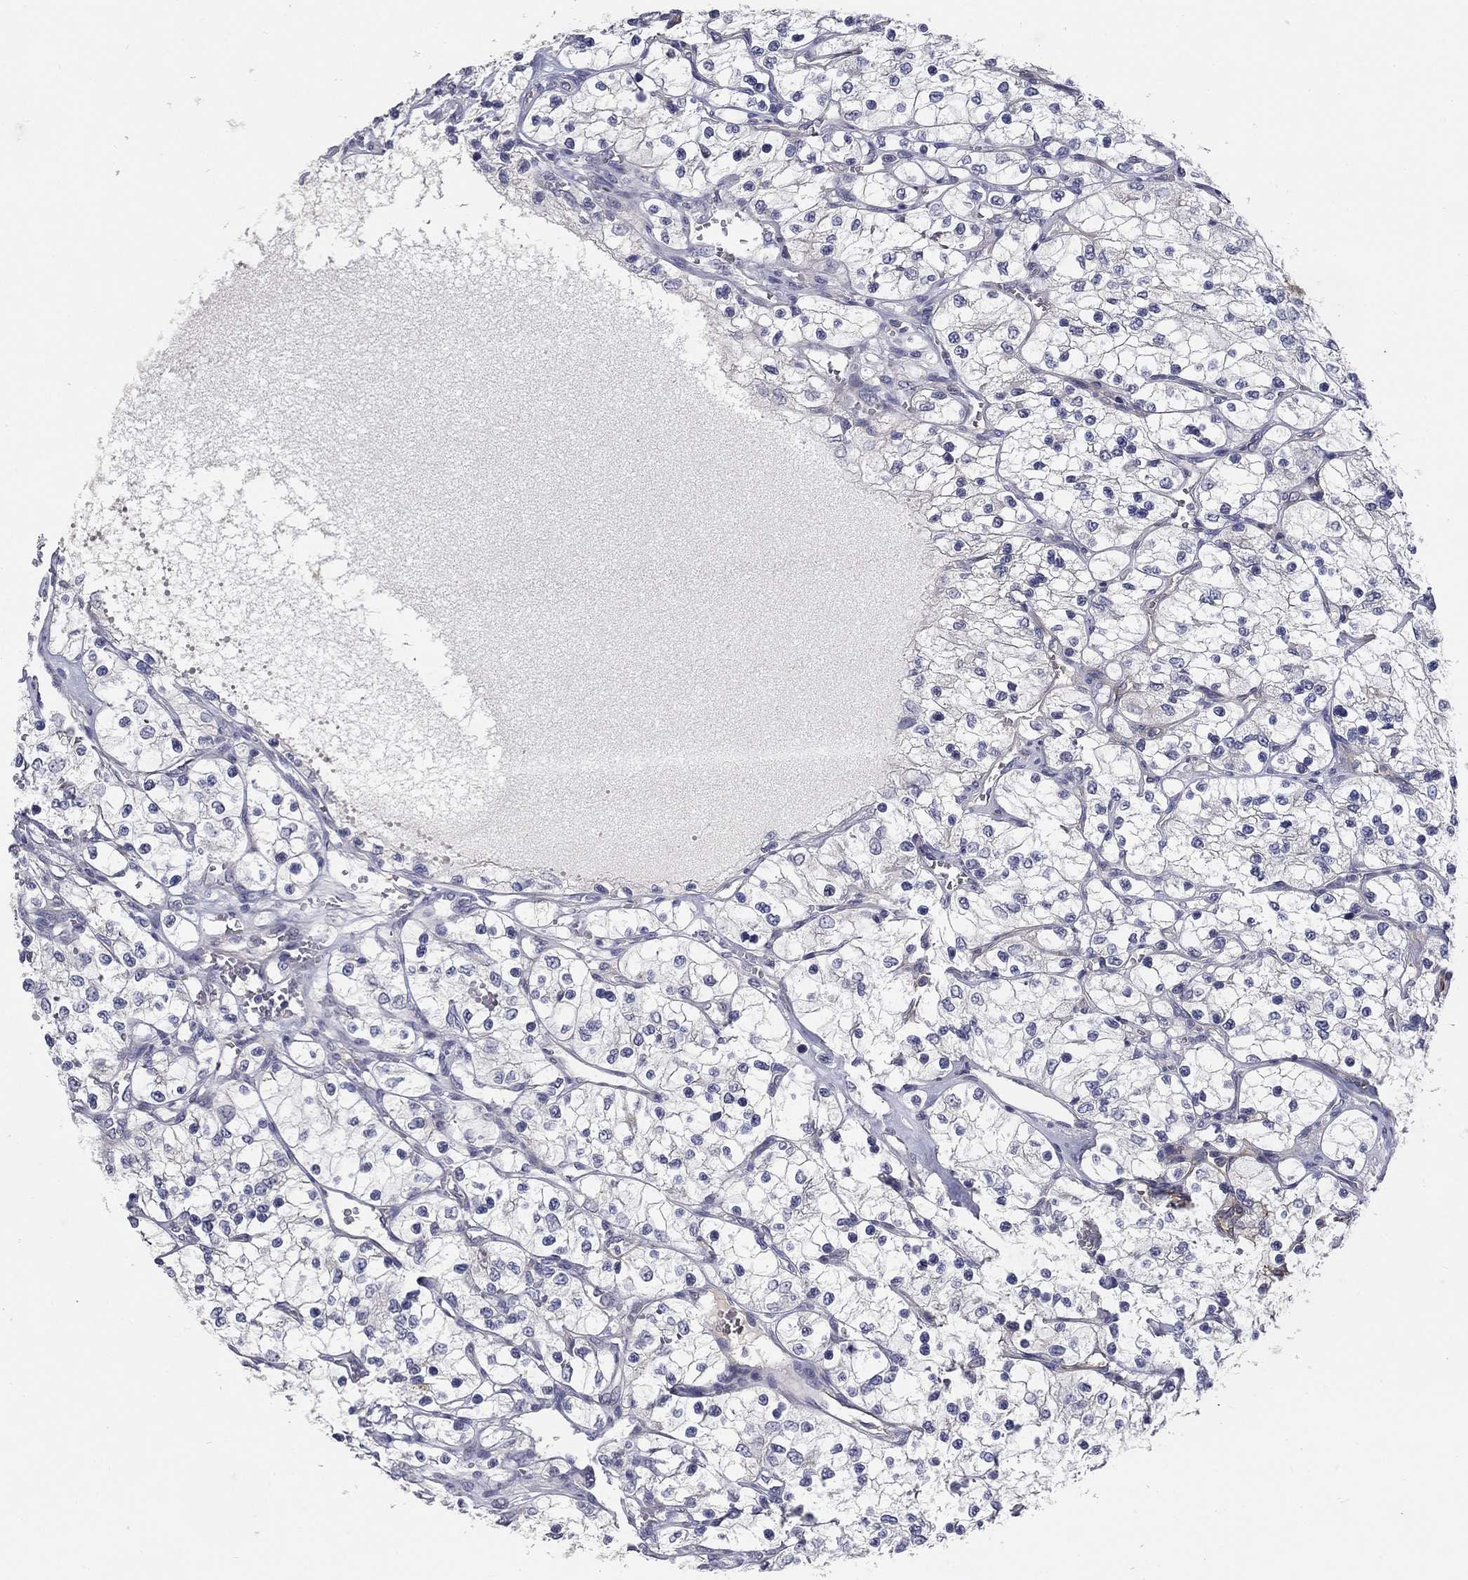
{"staining": {"intensity": "negative", "quantity": "none", "location": "none"}, "tissue": "renal cancer", "cell_type": "Tumor cells", "image_type": "cancer", "snomed": [{"axis": "morphology", "description": "Adenocarcinoma, NOS"}, {"axis": "topography", "description": "Kidney"}], "caption": "Renal cancer (adenocarcinoma) was stained to show a protein in brown. There is no significant expression in tumor cells. Nuclei are stained in blue.", "gene": "CD274", "patient": {"sex": "female", "age": 69}}